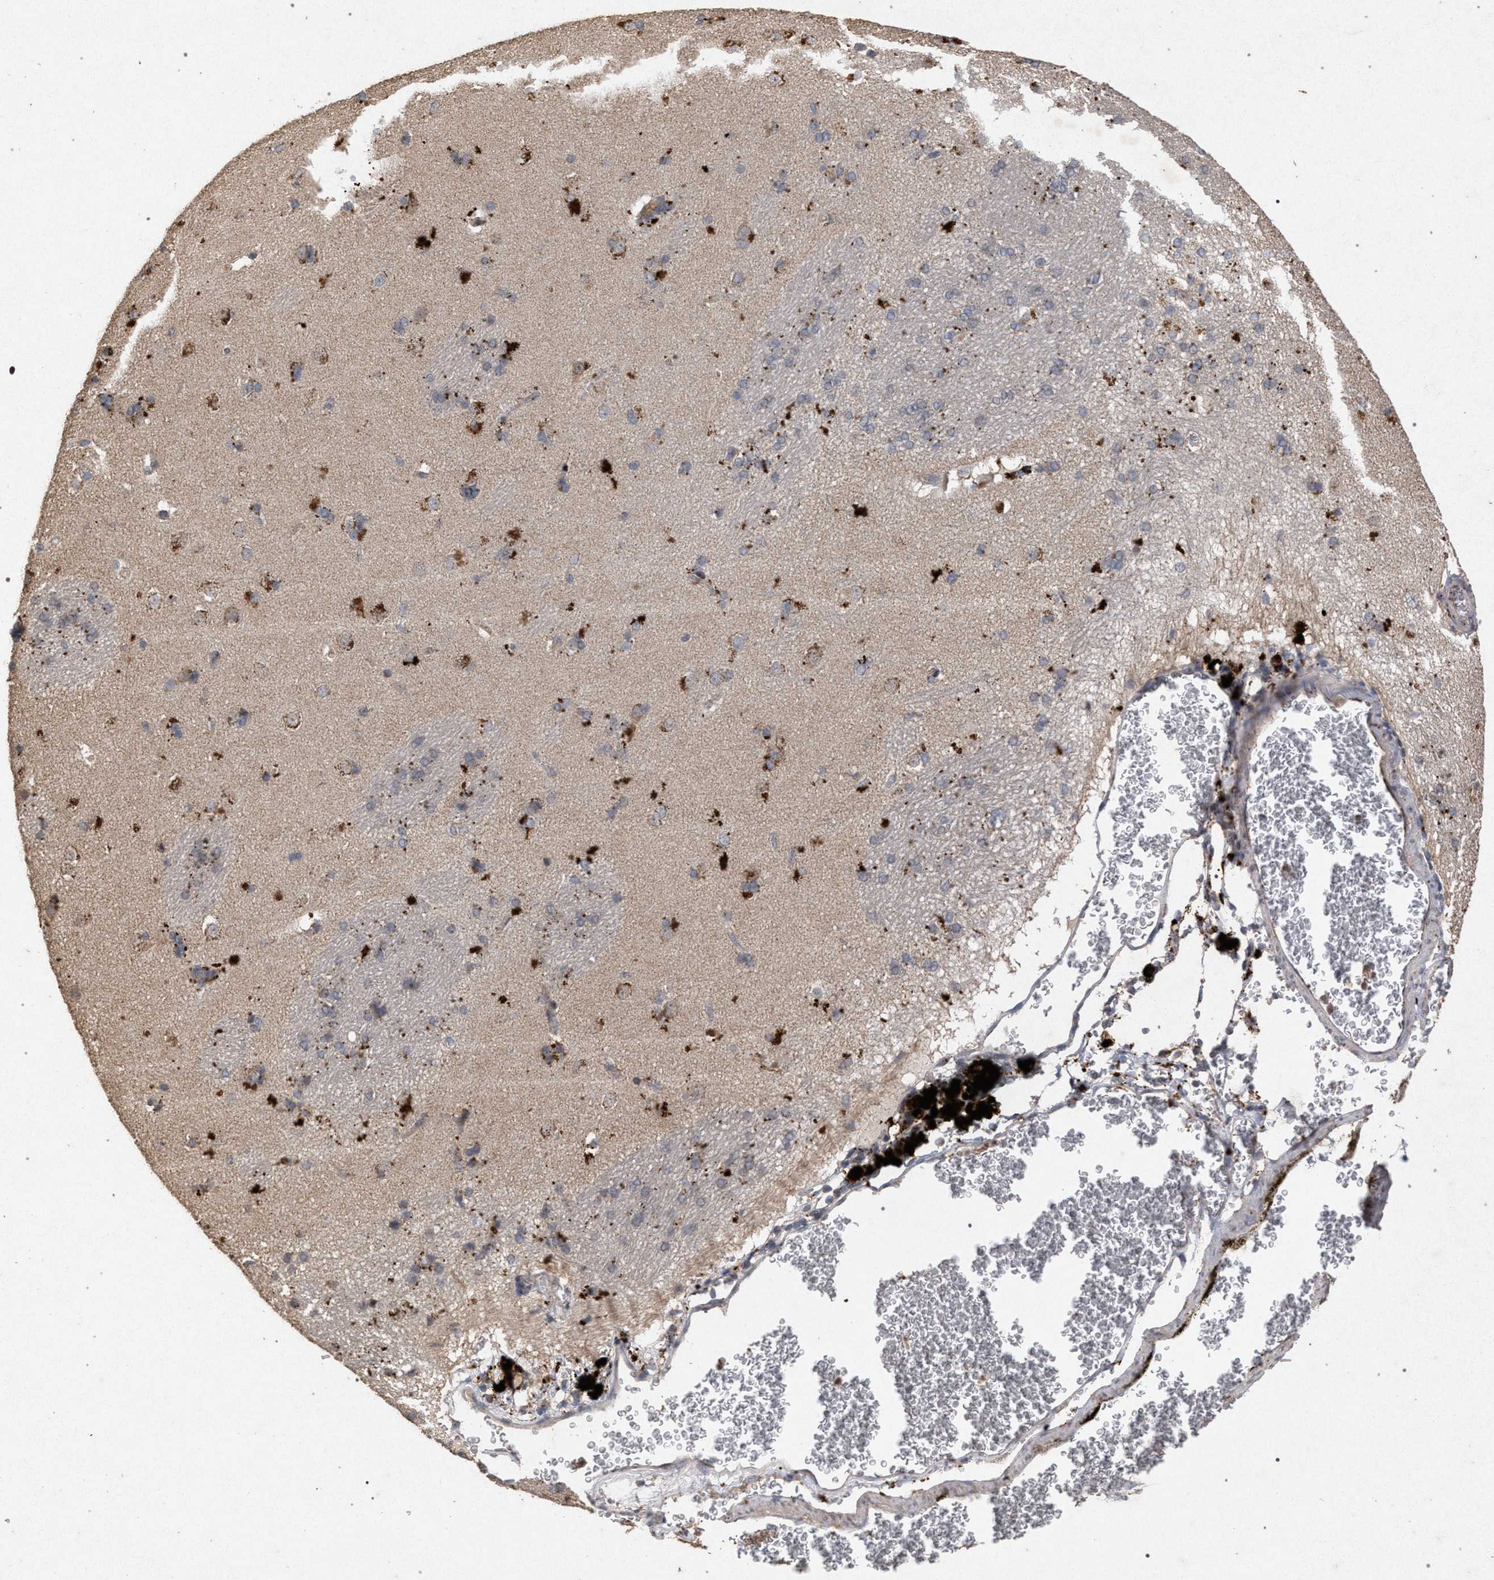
{"staining": {"intensity": "moderate", "quantity": "<25%", "location": "cytoplasmic/membranous"}, "tissue": "caudate", "cell_type": "Glial cells", "image_type": "normal", "snomed": [{"axis": "morphology", "description": "Normal tissue, NOS"}, {"axis": "topography", "description": "Lateral ventricle wall"}], "caption": "Caudate stained with immunohistochemistry shows moderate cytoplasmic/membranous positivity in approximately <25% of glial cells.", "gene": "PKD2L1", "patient": {"sex": "female", "age": 19}}